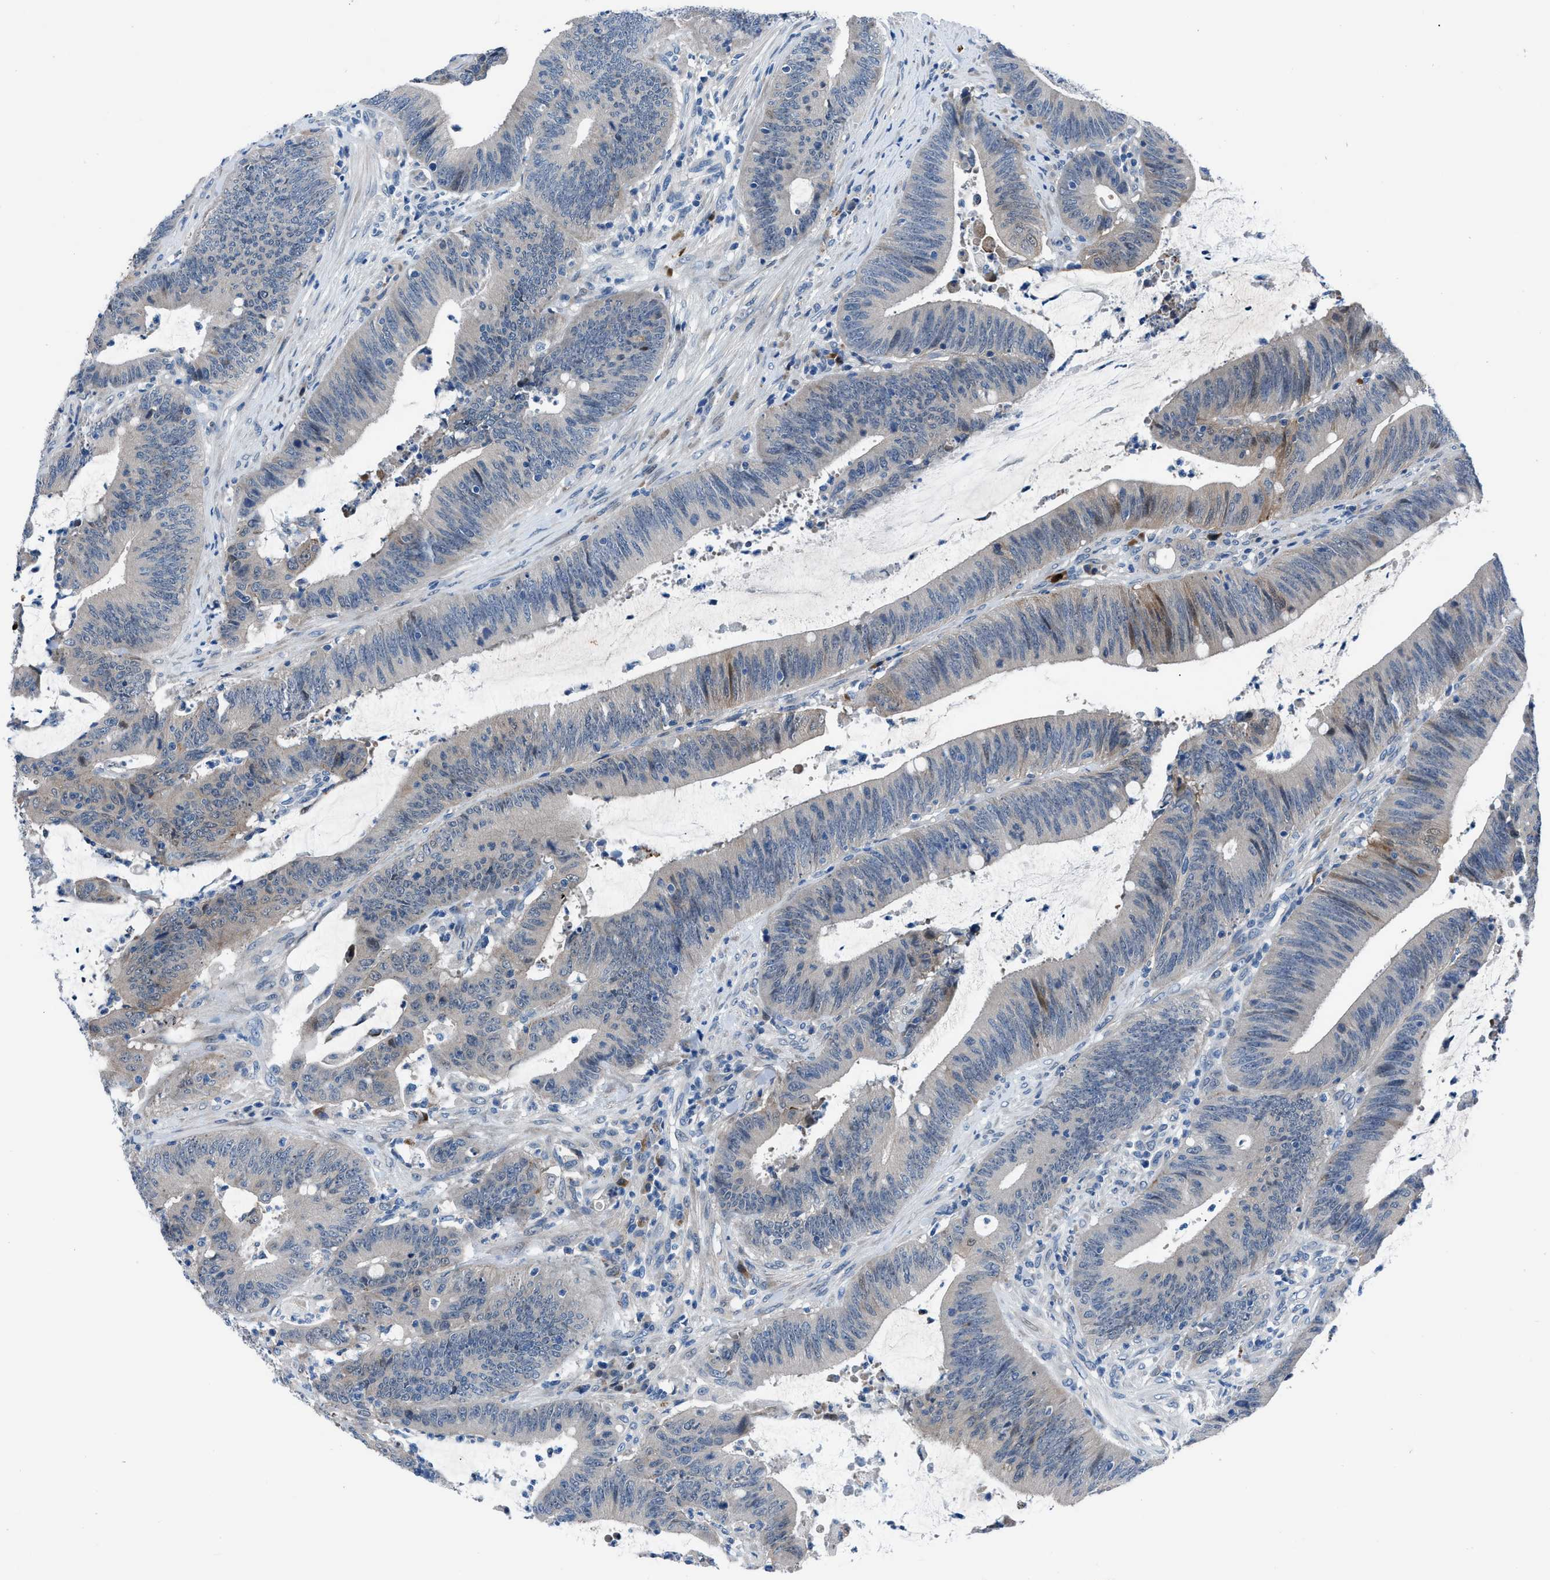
{"staining": {"intensity": "weak", "quantity": "<25%", "location": "cytoplasmic/membranous"}, "tissue": "colorectal cancer", "cell_type": "Tumor cells", "image_type": "cancer", "snomed": [{"axis": "morphology", "description": "Normal tissue, NOS"}, {"axis": "morphology", "description": "Adenocarcinoma, NOS"}, {"axis": "topography", "description": "Rectum"}], "caption": "This histopathology image is of colorectal adenocarcinoma stained with immunohistochemistry to label a protein in brown with the nuclei are counter-stained blue. There is no expression in tumor cells.", "gene": "UAP1", "patient": {"sex": "female", "age": 66}}